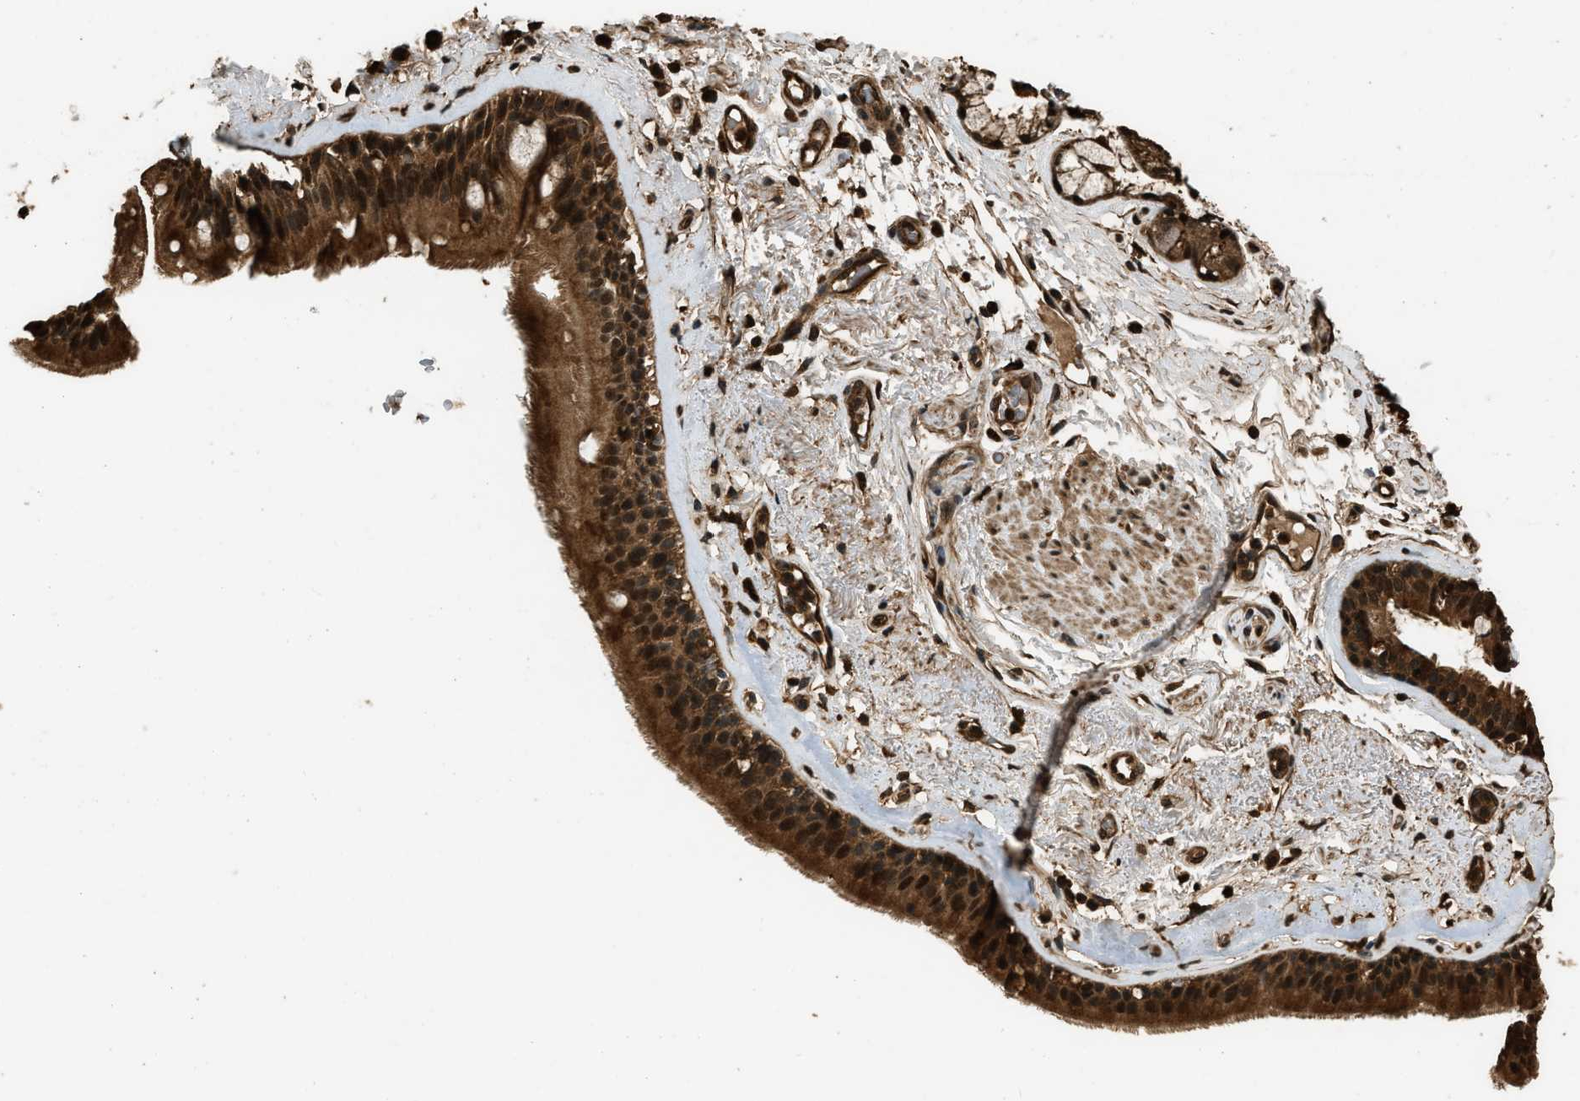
{"staining": {"intensity": "strong", "quantity": ">75%", "location": "cytoplasmic/membranous,nuclear"}, "tissue": "bronchus", "cell_type": "Respiratory epithelial cells", "image_type": "normal", "snomed": [{"axis": "morphology", "description": "Normal tissue, NOS"}, {"axis": "topography", "description": "Cartilage tissue"}], "caption": "High-power microscopy captured an IHC photomicrograph of normal bronchus, revealing strong cytoplasmic/membranous,nuclear expression in approximately >75% of respiratory epithelial cells.", "gene": "RAP2A", "patient": {"sex": "female", "age": 63}}